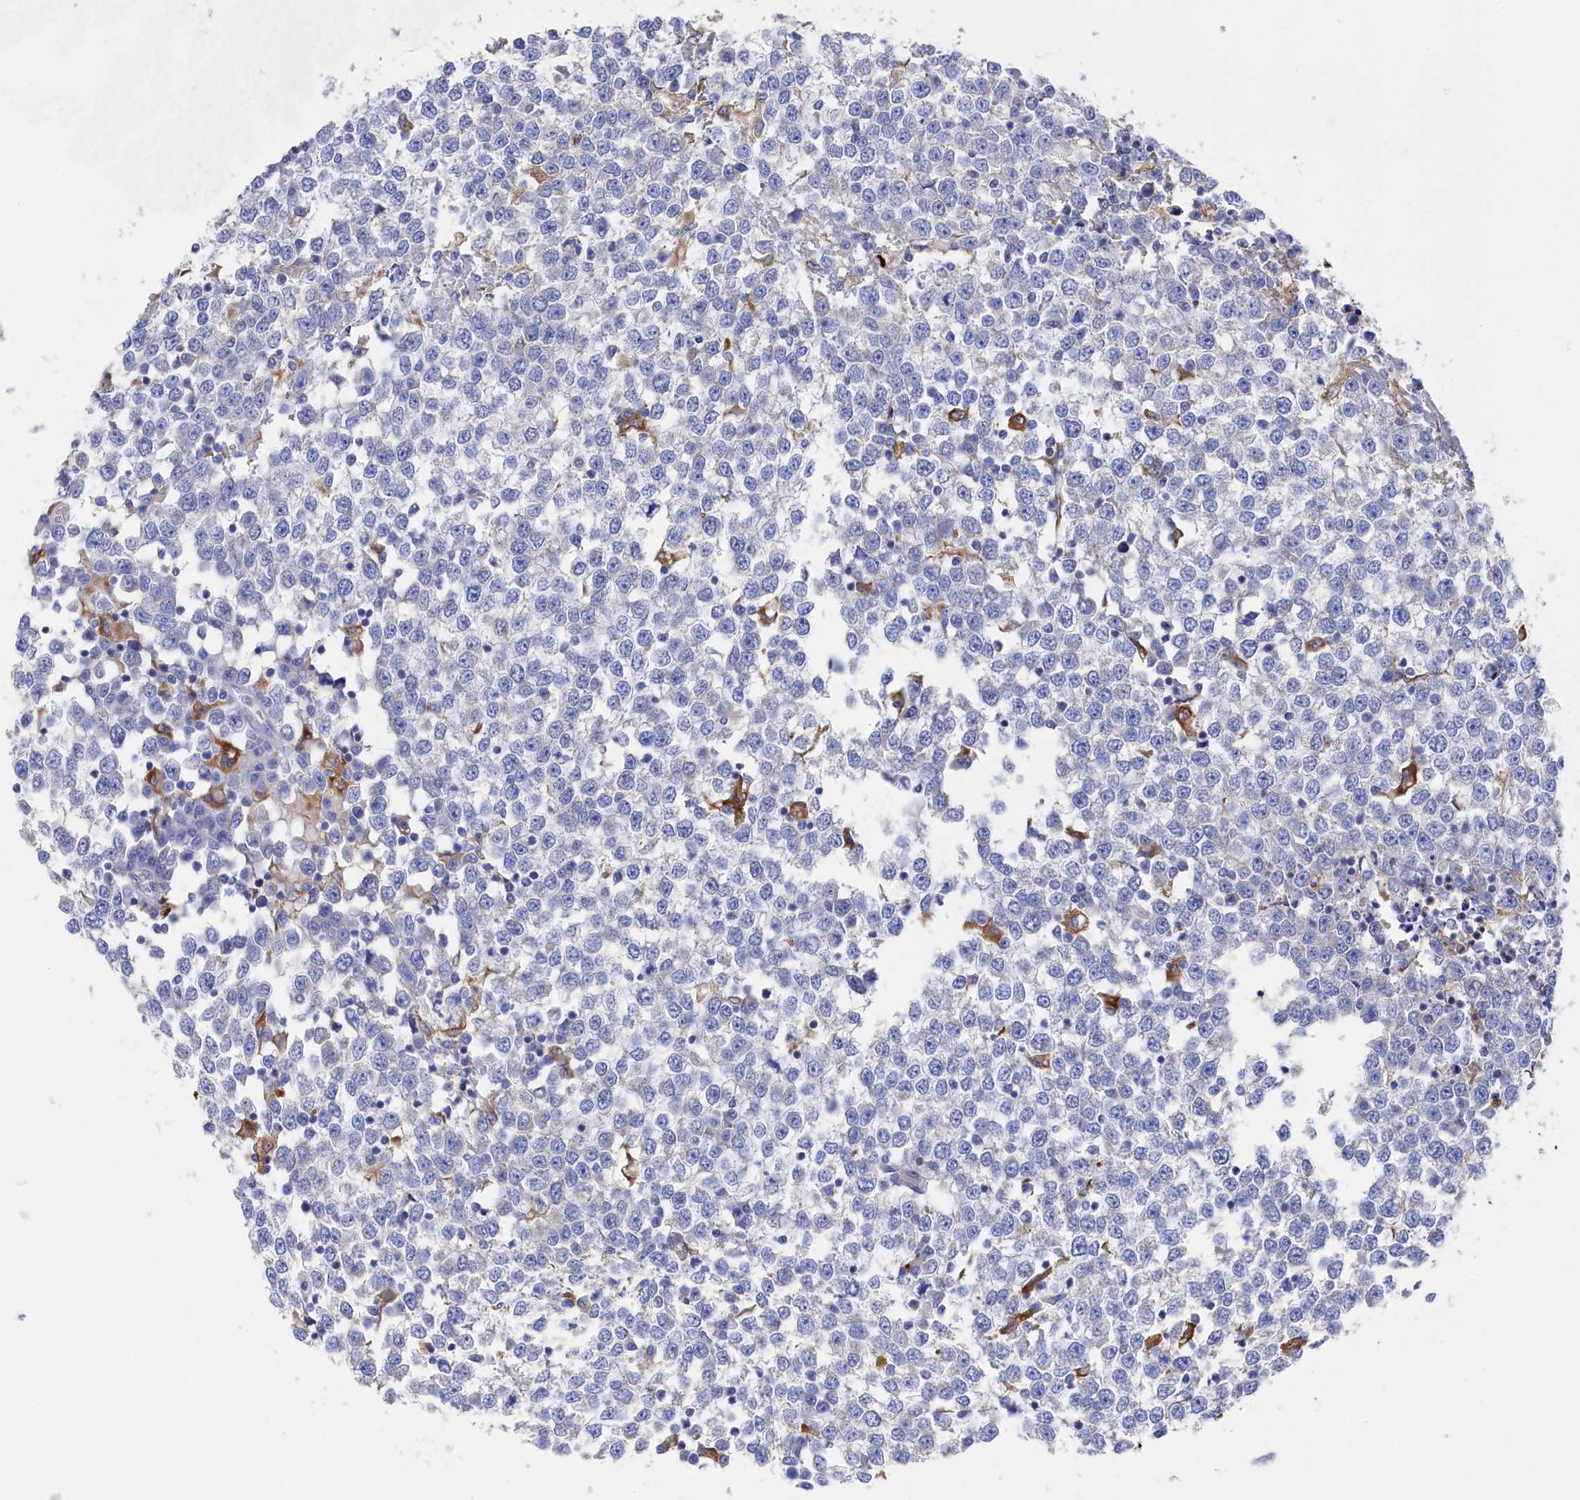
{"staining": {"intensity": "negative", "quantity": "none", "location": "none"}, "tissue": "testis cancer", "cell_type": "Tumor cells", "image_type": "cancer", "snomed": [{"axis": "morphology", "description": "Seminoma, NOS"}, {"axis": "topography", "description": "Testis"}], "caption": "An IHC micrograph of testis seminoma is shown. There is no staining in tumor cells of testis seminoma.", "gene": "C12orf73", "patient": {"sex": "male", "age": 65}}